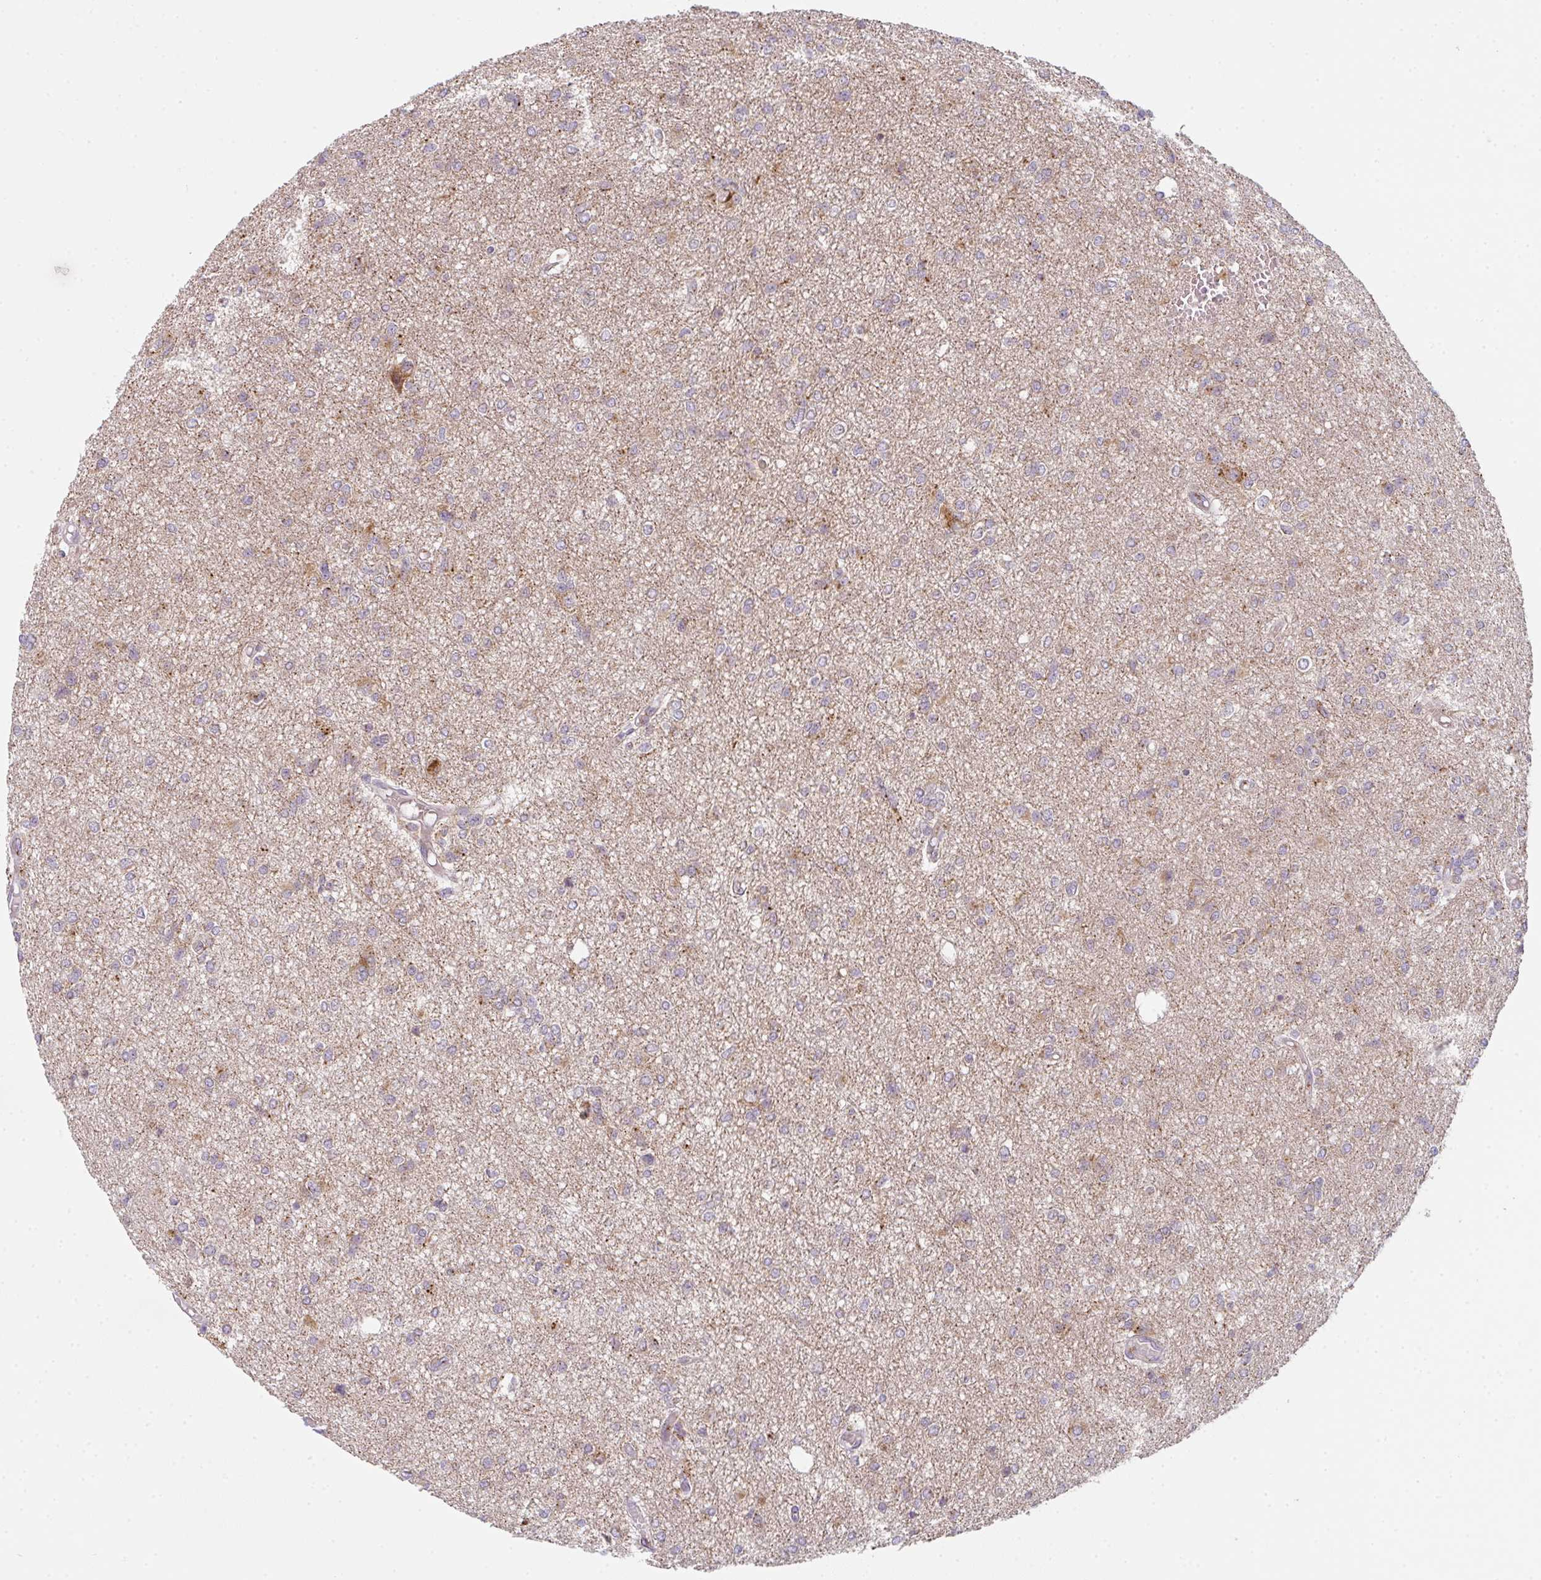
{"staining": {"intensity": "weak", "quantity": "<25%", "location": "cytoplasmic/membranous"}, "tissue": "glioma", "cell_type": "Tumor cells", "image_type": "cancer", "snomed": [{"axis": "morphology", "description": "Glioma, malignant, Low grade"}, {"axis": "topography", "description": "Brain"}], "caption": "Image shows no significant protein staining in tumor cells of malignant glioma (low-grade).", "gene": "GVQW3", "patient": {"sex": "male", "age": 26}}